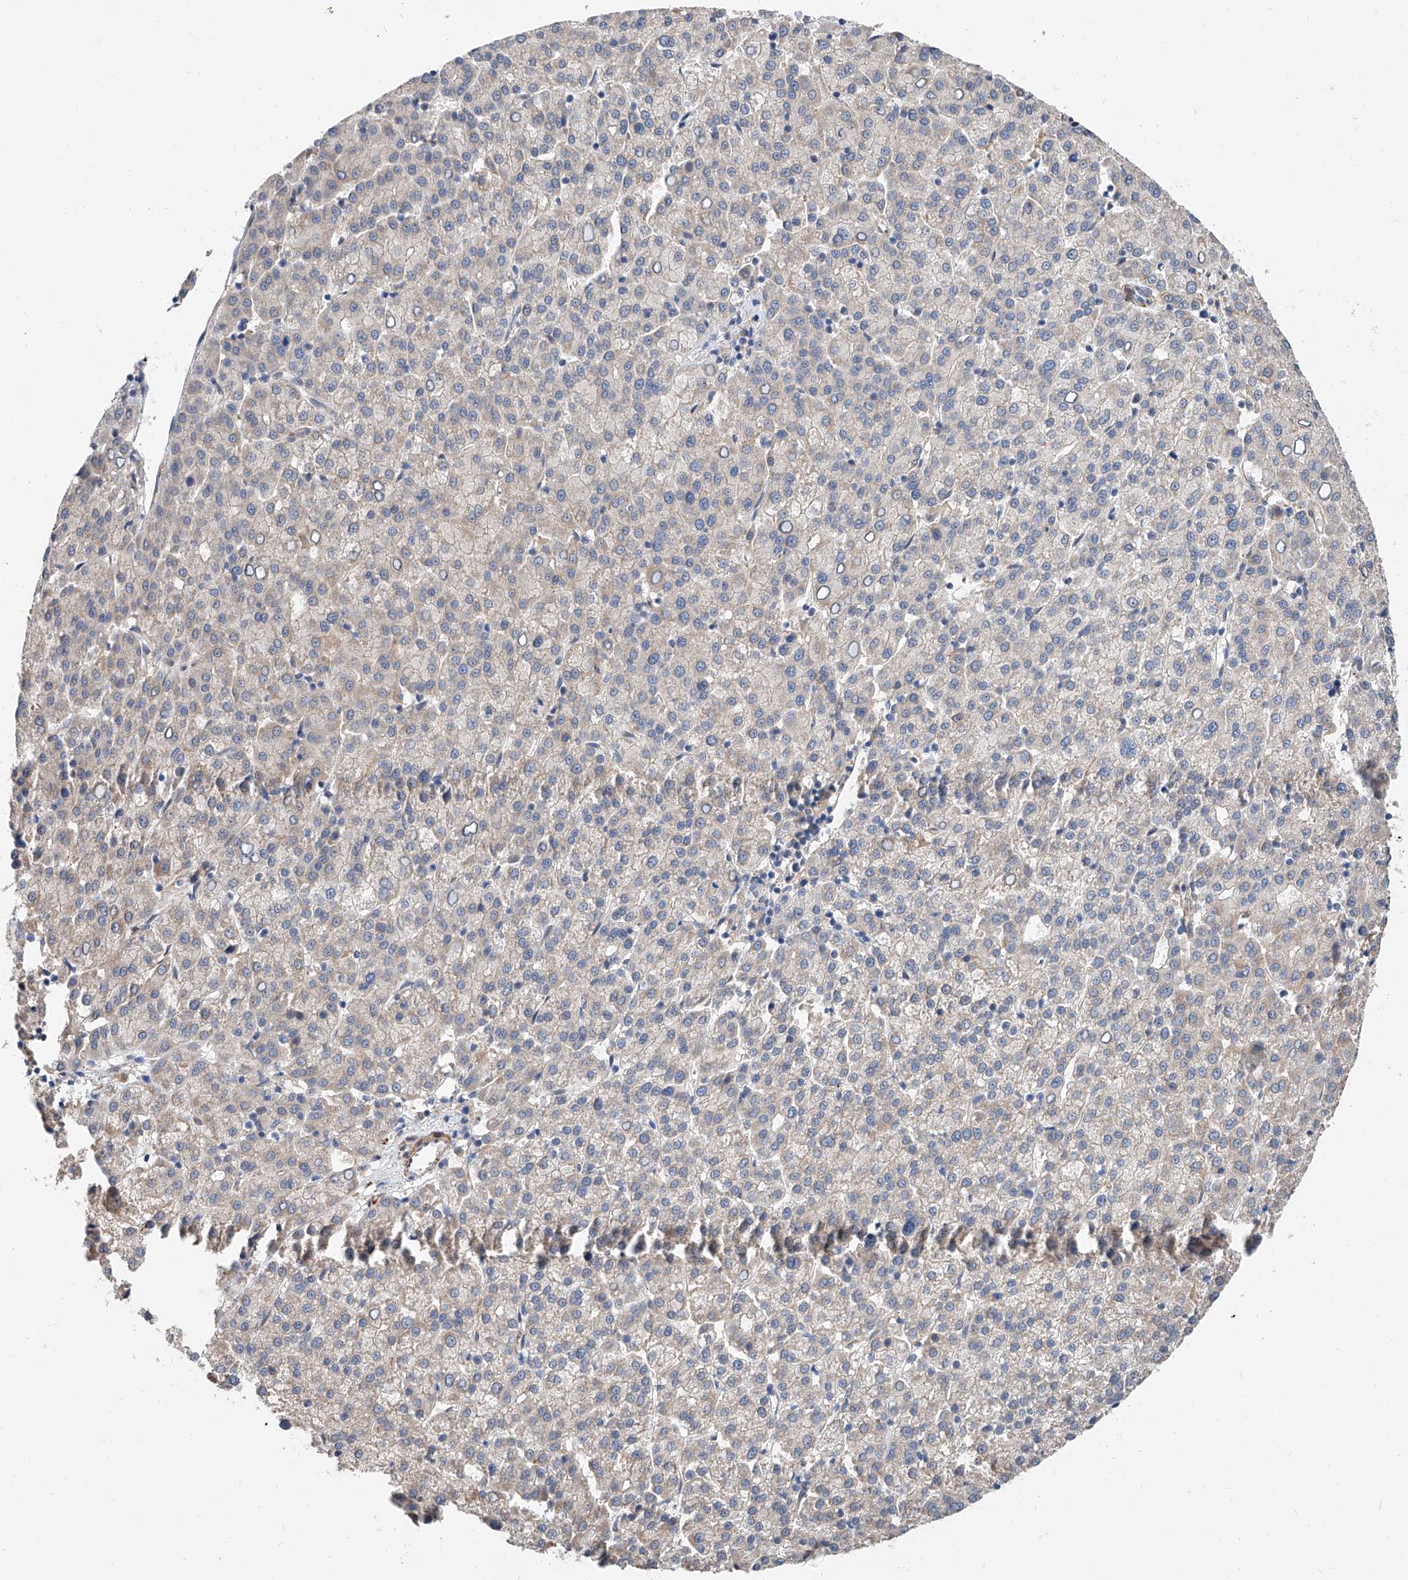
{"staining": {"intensity": "negative", "quantity": "none", "location": "none"}, "tissue": "liver cancer", "cell_type": "Tumor cells", "image_type": "cancer", "snomed": [{"axis": "morphology", "description": "Carcinoma, Hepatocellular, NOS"}, {"axis": "topography", "description": "Liver"}], "caption": "This micrograph is of hepatocellular carcinoma (liver) stained with immunohistochemistry (IHC) to label a protein in brown with the nuclei are counter-stained blue. There is no staining in tumor cells. Nuclei are stained in blue.", "gene": "MAGEE2", "patient": {"sex": "female", "age": 58}}